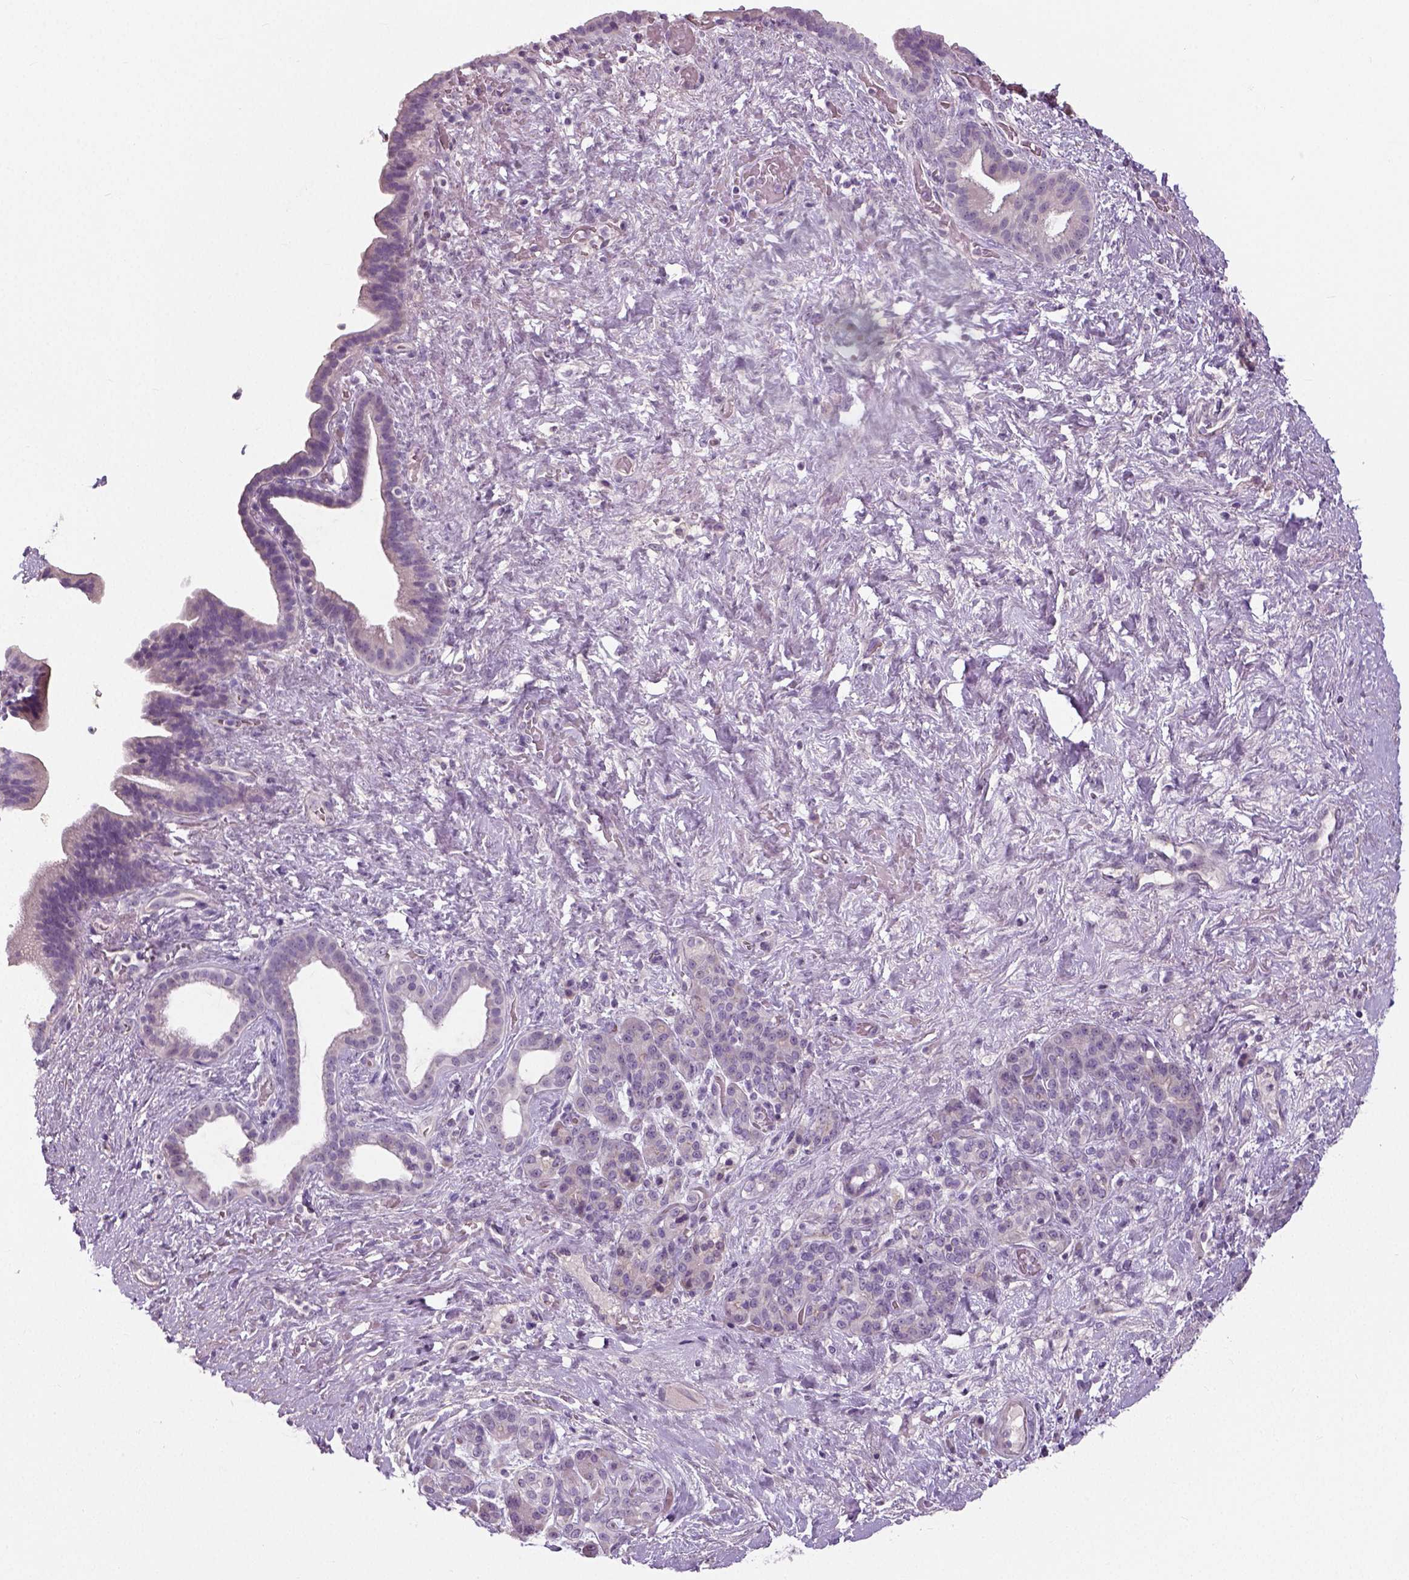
{"staining": {"intensity": "negative", "quantity": "none", "location": "none"}, "tissue": "pancreatic cancer", "cell_type": "Tumor cells", "image_type": "cancer", "snomed": [{"axis": "morphology", "description": "Adenocarcinoma, NOS"}, {"axis": "topography", "description": "Pancreas"}], "caption": "This image is of adenocarcinoma (pancreatic) stained with IHC to label a protein in brown with the nuclei are counter-stained blue. There is no positivity in tumor cells.", "gene": "NECAB1", "patient": {"sex": "male", "age": 44}}